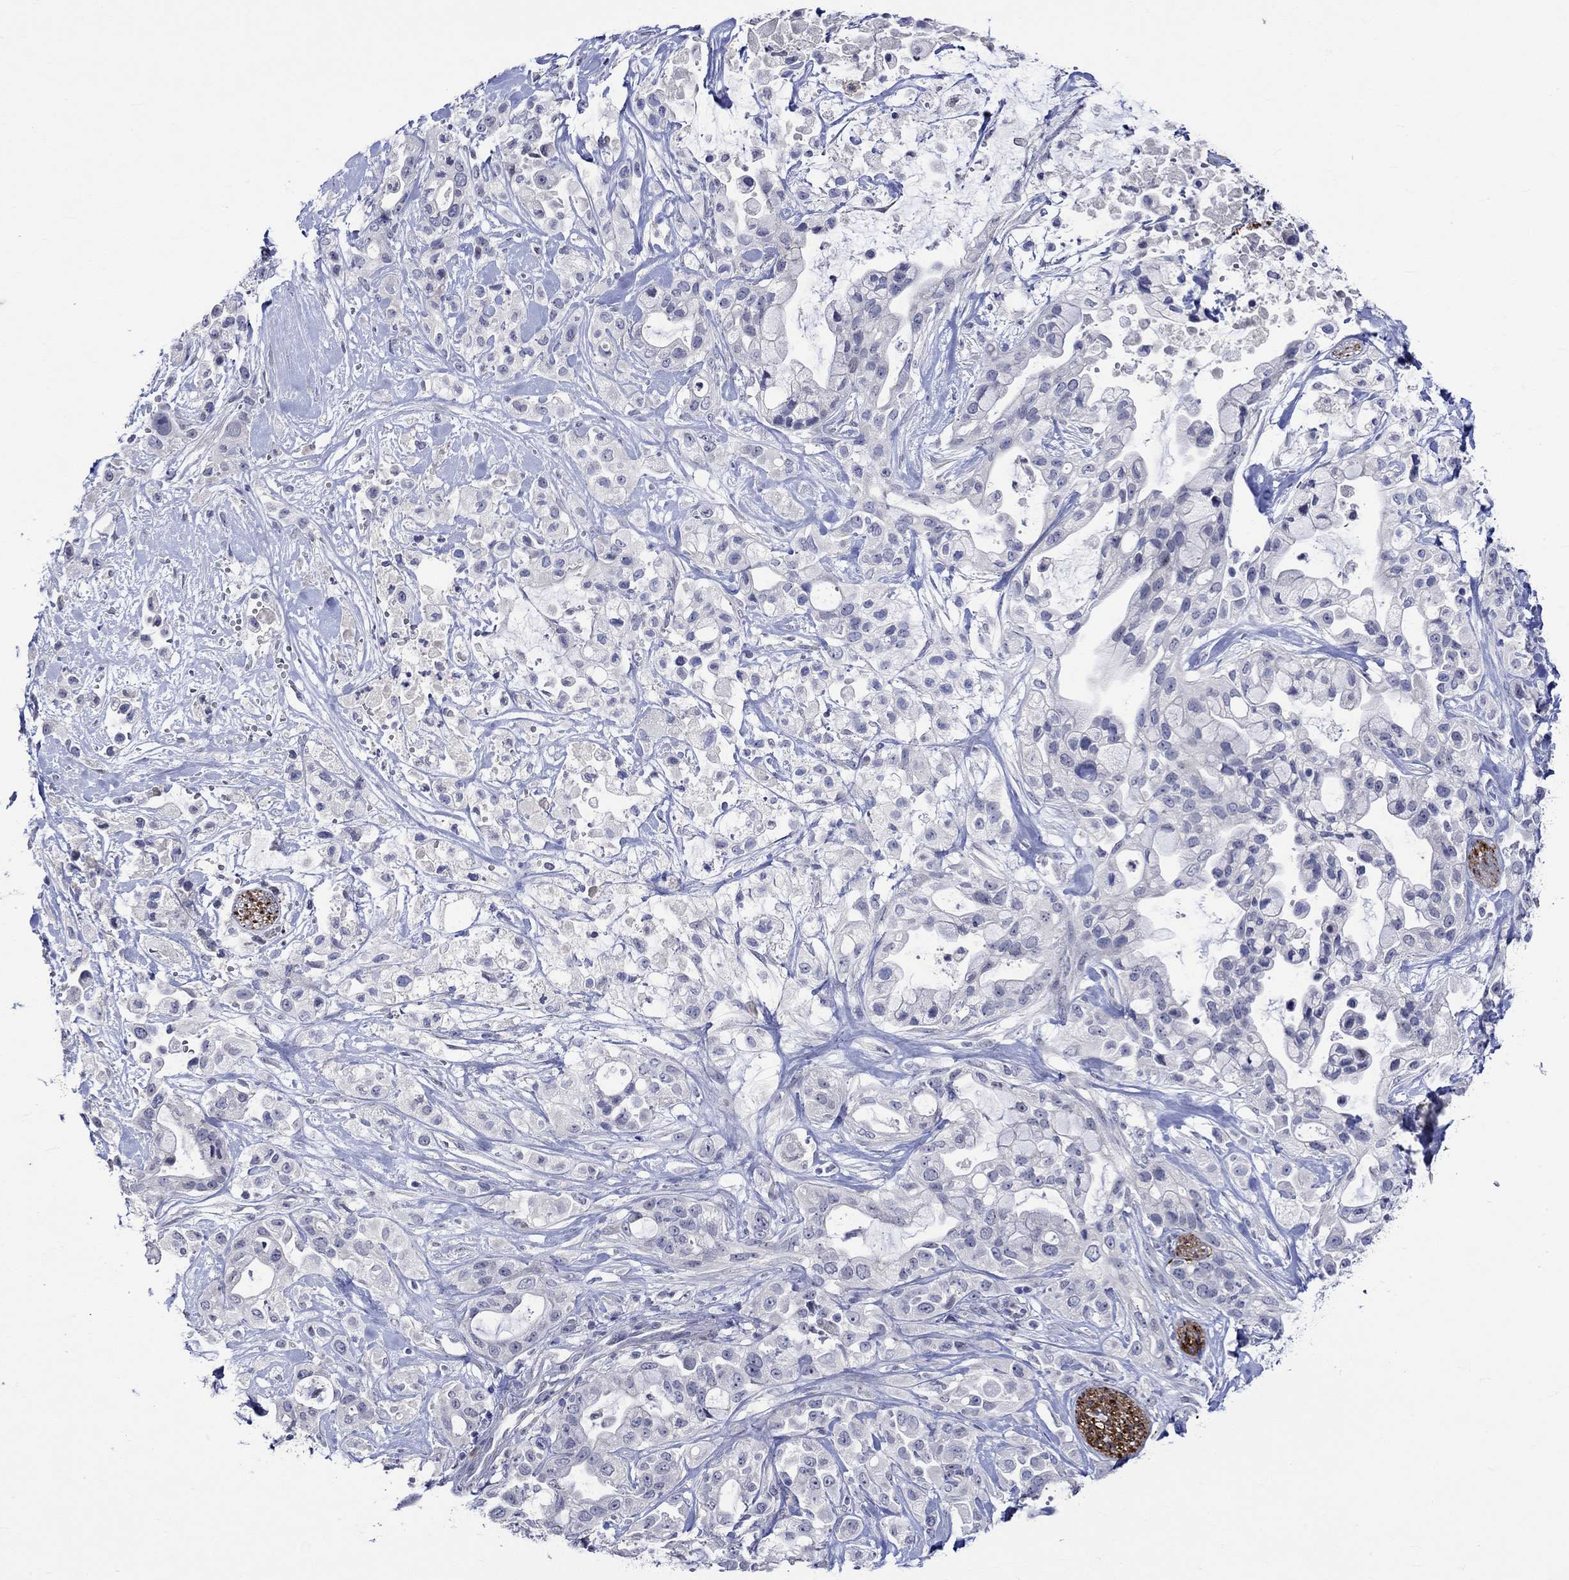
{"staining": {"intensity": "negative", "quantity": "none", "location": "none"}, "tissue": "pancreatic cancer", "cell_type": "Tumor cells", "image_type": "cancer", "snomed": [{"axis": "morphology", "description": "Adenocarcinoma, NOS"}, {"axis": "topography", "description": "Pancreas"}], "caption": "High power microscopy image of an immunohistochemistry photomicrograph of adenocarcinoma (pancreatic), revealing no significant staining in tumor cells.", "gene": "CRYAB", "patient": {"sex": "male", "age": 44}}